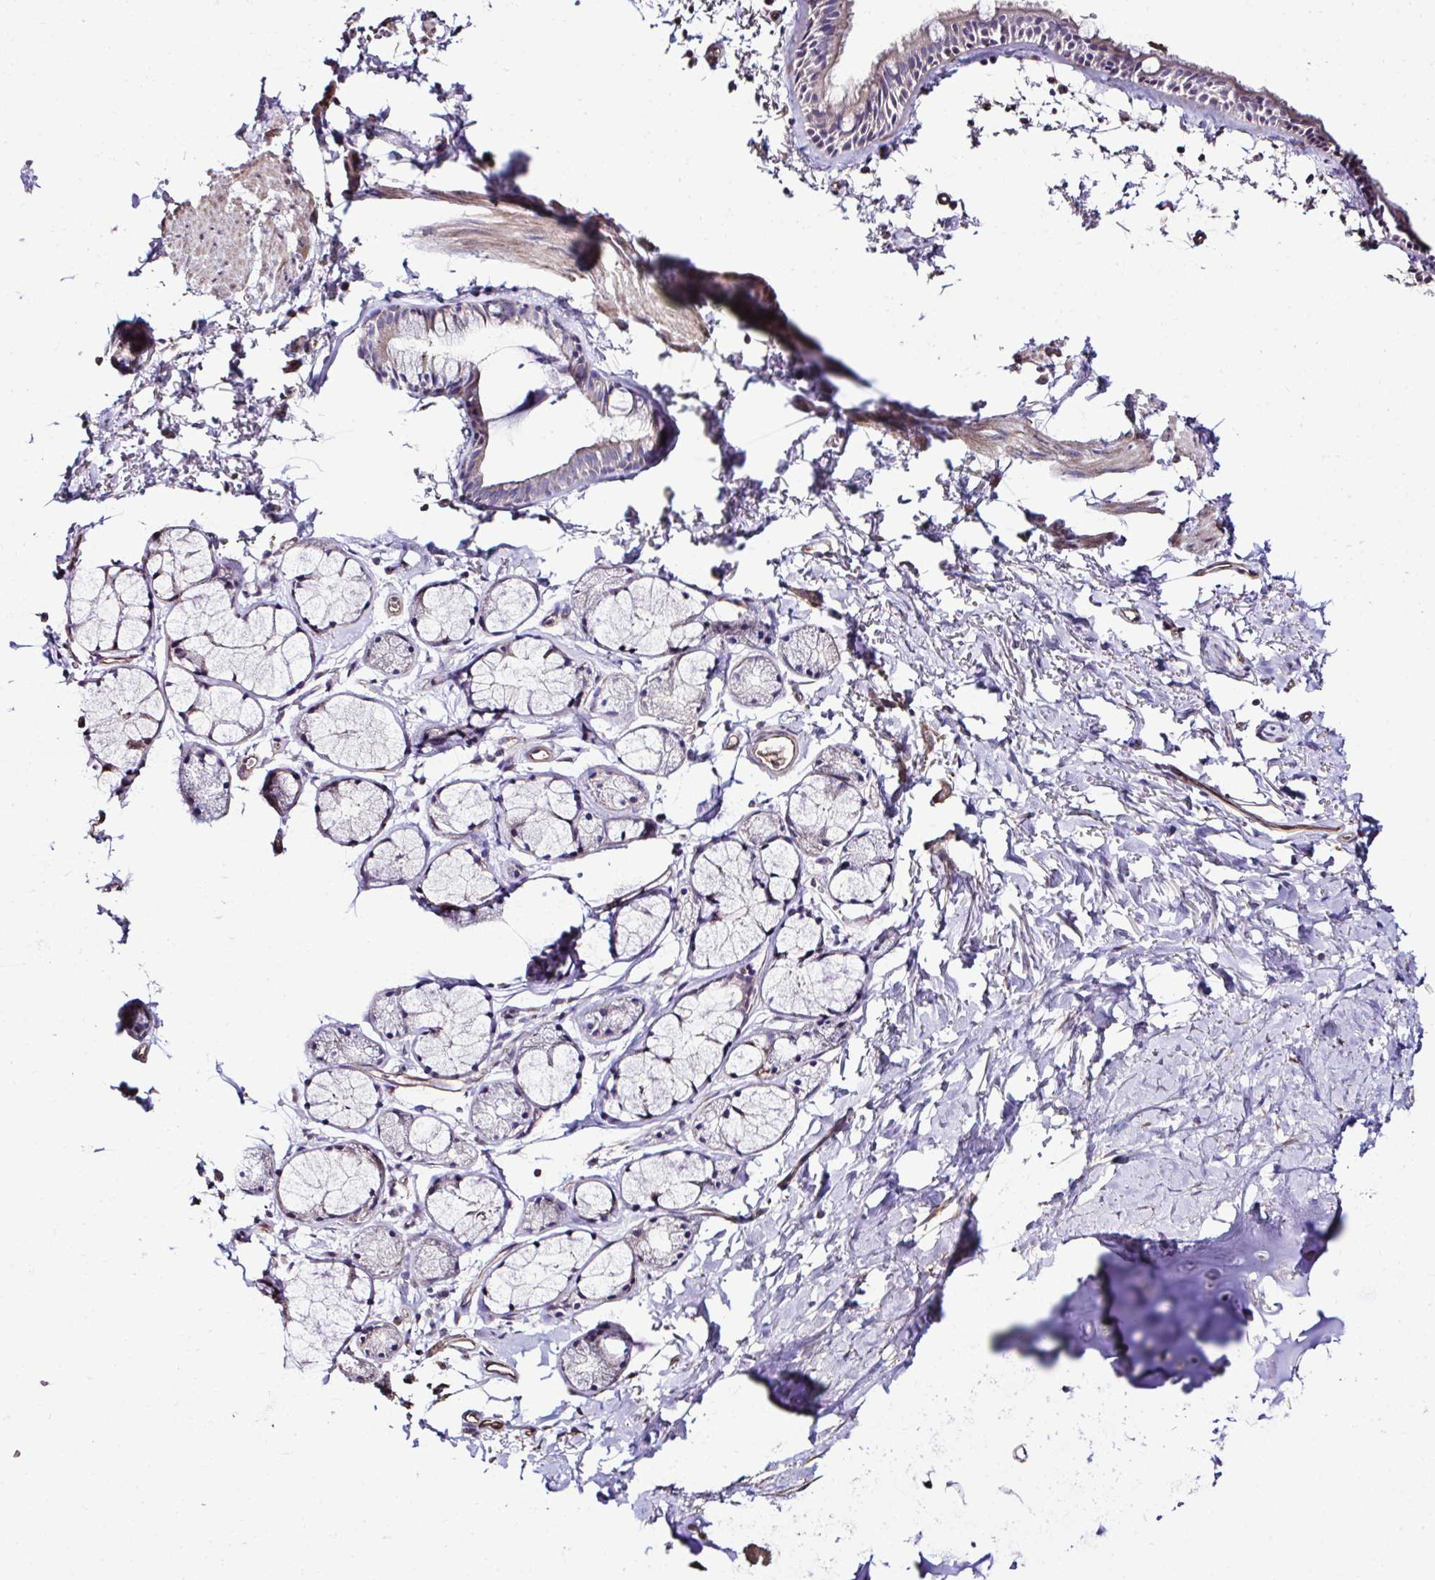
{"staining": {"intensity": "strong", "quantity": "<25%", "location": "cytoplasmic/membranous"}, "tissue": "bronchus", "cell_type": "Respiratory epithelial cells", "image_type": "normal", "snomed": [{"axis": "morphology", "description": "Normal tissue, NOS"}, {"axis": "topography", "description": "Cartilage tissue"}, {"axis": "topography", "description": "Bronchus"}, {"axis": "topography", "description": "Peripheral nerve tissue"}], "caption": "Immunohistochemical staining of unremarkable bronchus exhibits medium levels of strong cytoplasmic/membranous positivity in approximately <25% of respiratory epithelial cells.", "gene": "CCDC85C", "patient": {"sex": "female", "age": 59}}